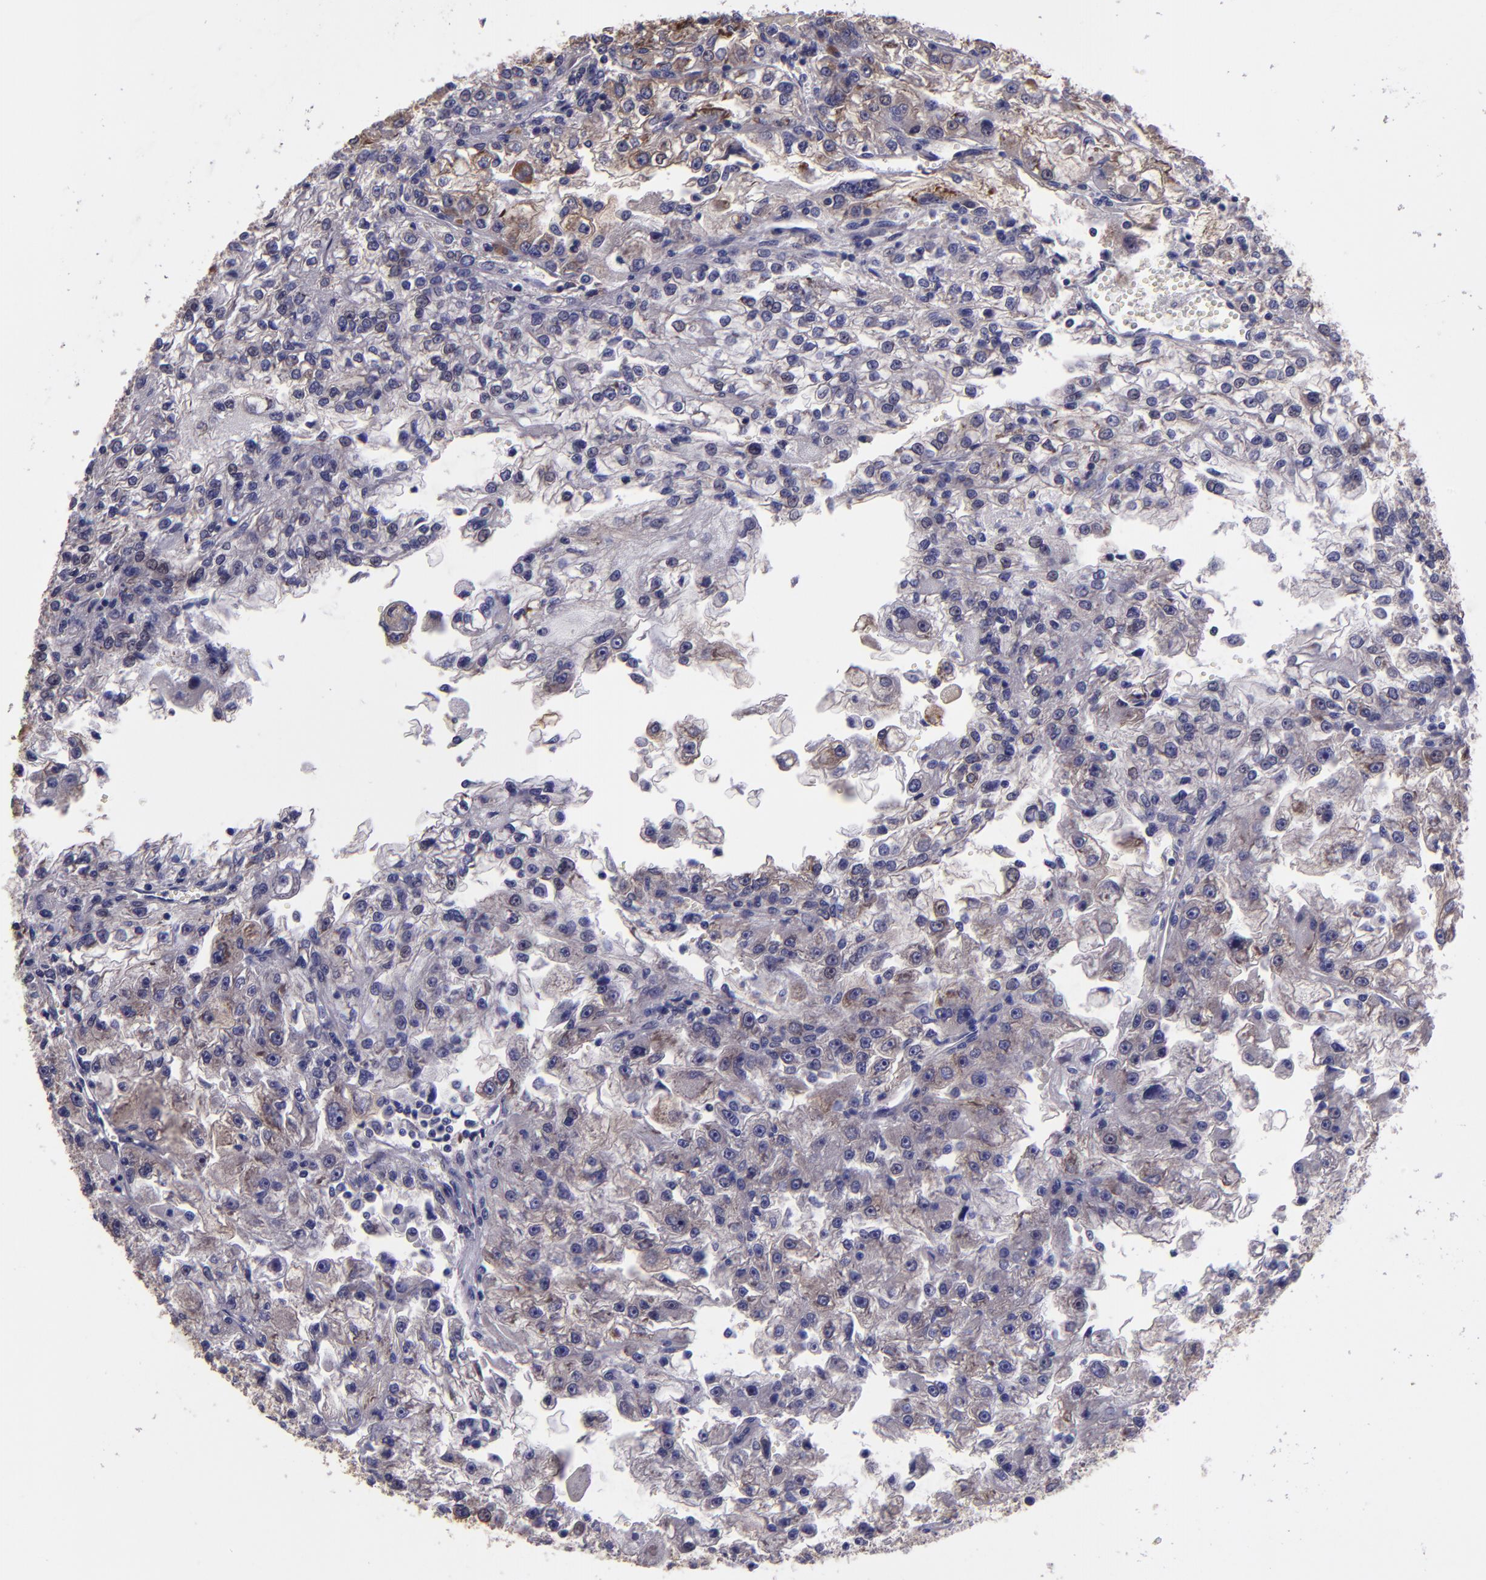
{"staining": {"intensity": "weak", "quantity": "25%-75%", "location": "cytoplasmic/membranous"}, "tissue": "renal cancer", "cell_type": "Tumor cells", "image_type": "cancer", "snomed": [{"axis": "morphology", "description": "Adenocarcinoma, NOS"}, {"axis": "topography", "description": "Kidney"}], "caption": "About 25%-75% of tumor cells in human renal adenocarcinoma exhibit weak cytoplasmic/membranous protein expression as visualized by brown immunohistochemical staining.", "gene": "CARS1", "patient": {"sex": "female", "age": 83}}